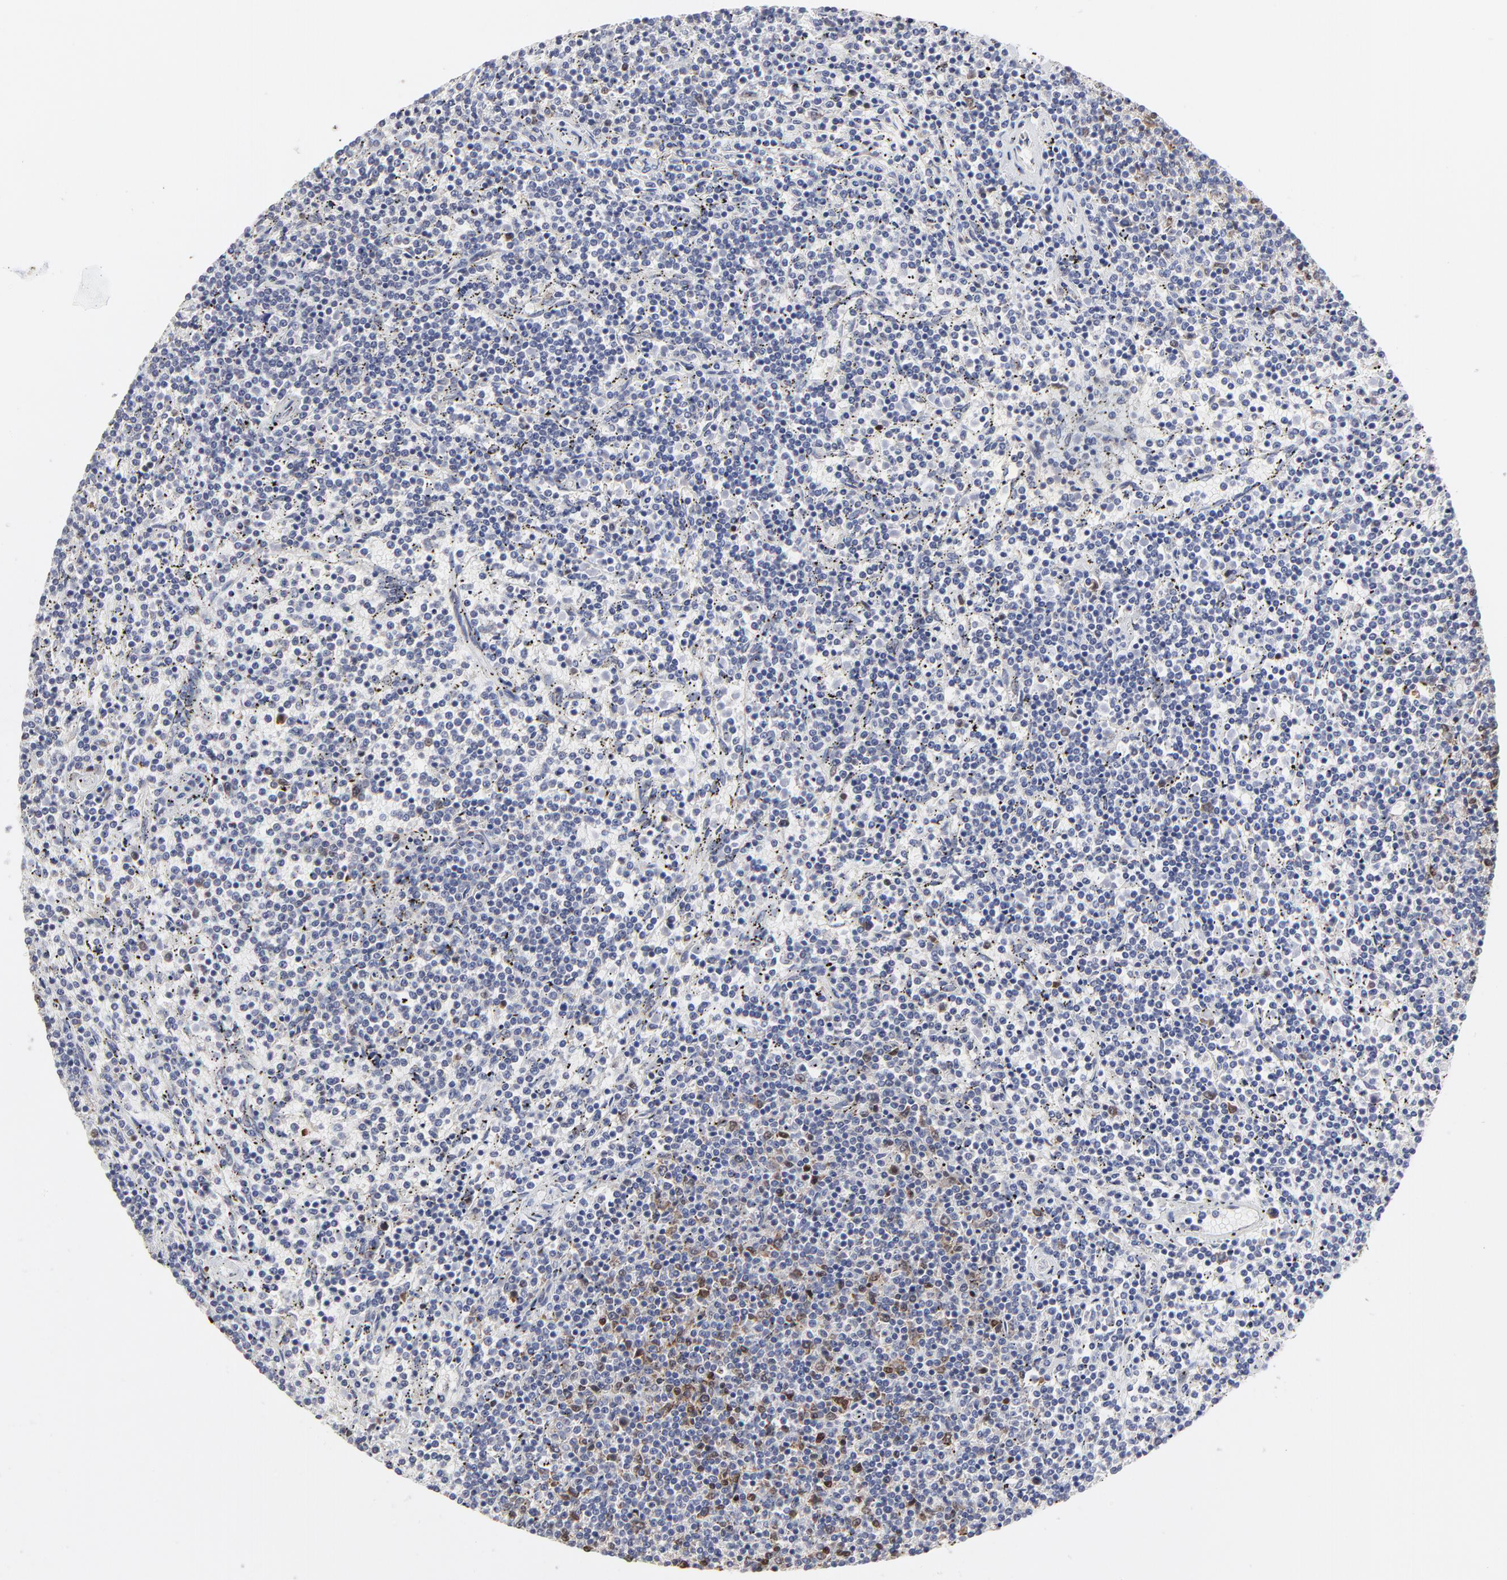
{"staining": {"intensity": "negative", "quantity": "none", "location": "none"}, "tissue": "lymphoma", "cell_type": "Tumor cells", "image_type": "cancer", "snomed": [{"axis": "morphology", "description": "Hodgkin's disease, NOS"}, {"axis": "topography", "description": "Lymph node"}], "caption": "This photomicrograph is of Hodgkin's disease stained with immunohistochemistry to label a protein in brown with the nuclei are counter-stained blue. There is no positivity in tumor cells.", "gene": "NCAPH", "patient": {"sex": "male", "age": 46}}